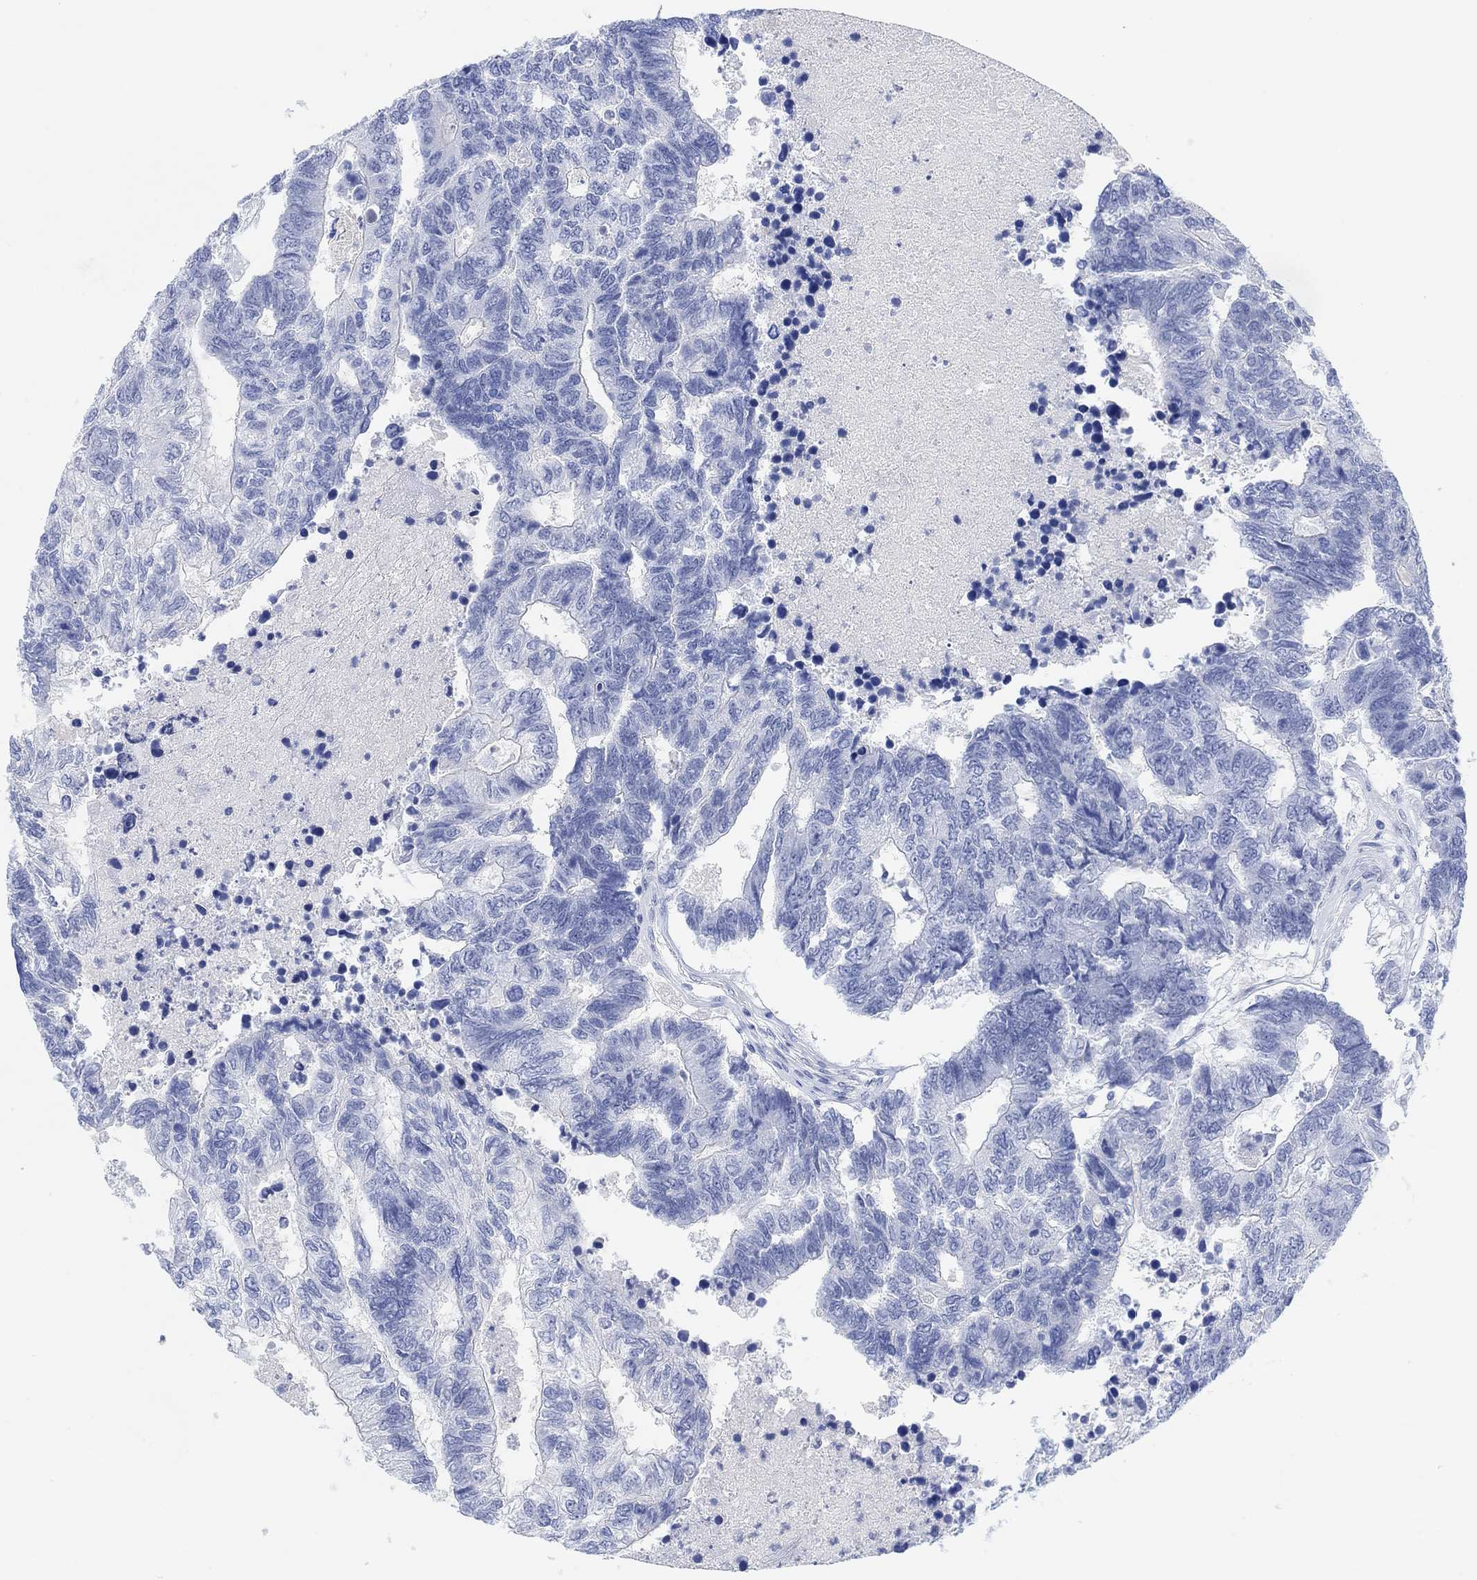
{"staining": {"intensity": "negative", "quantity": "none", "location": "none"}, "tissue": "colorectal cancer", "cell_type": "Tumor cells", "image_type": "cancer", "snomed": [{"axis": "morphology", "description": "Adenocarcinoma, NOS"}, {"axis": "topography", "description": "Colon"}], "caption": "An image of colorectal cancer stained for a protein displays no brown staining in tumor cells. The staining was performed using DAB (3,3'-diaminobenzidine) to visualize the protein expression in brown, while the nuclei were stained in blue with hematoxylin (Magnification: 20x).", "gene": "ENO4", "patient": {"sex": "female", "age": 48}}